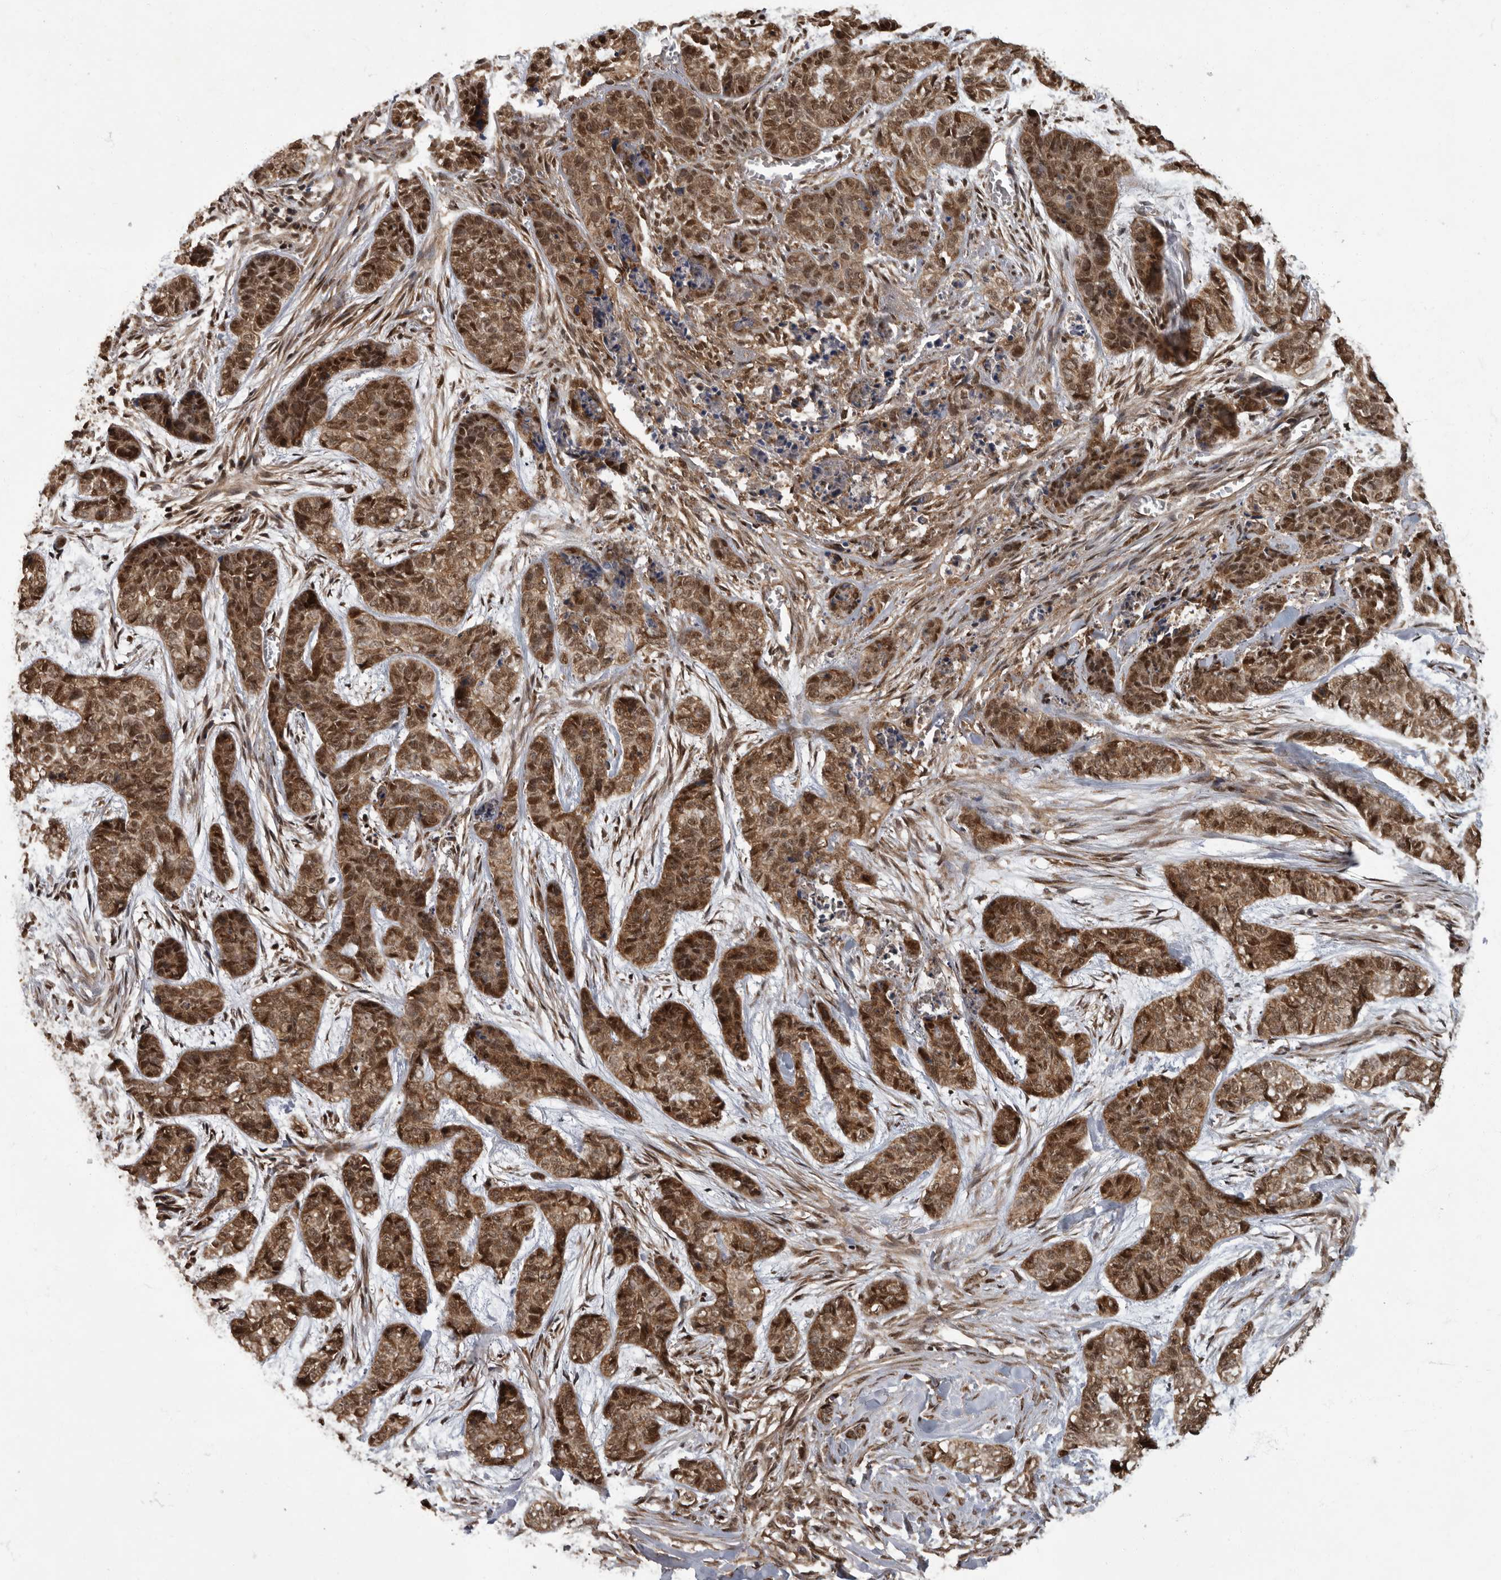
{"staining": {"intensity": "strong", "quantity": ">75%", "location": "cytoplasmic/membranous,nuclear"}, "tissue": "skin cancer", "cell_type": "Tumor cells", "image_type": "cancer", "snomed": [{"axis": "morphology", "description": "Basal cell carcinoma"}, {"axis": "topography", "description": "Skin"}], "caption": "Skin basal cell carcinoma stained for a protein (brown) reveals strong cytoplasmic/membranous and nuclear positive expression in approximately >75% of tumor cells.", "gene": "VPS50", "patient": {"sex": "female", "age": 64}}